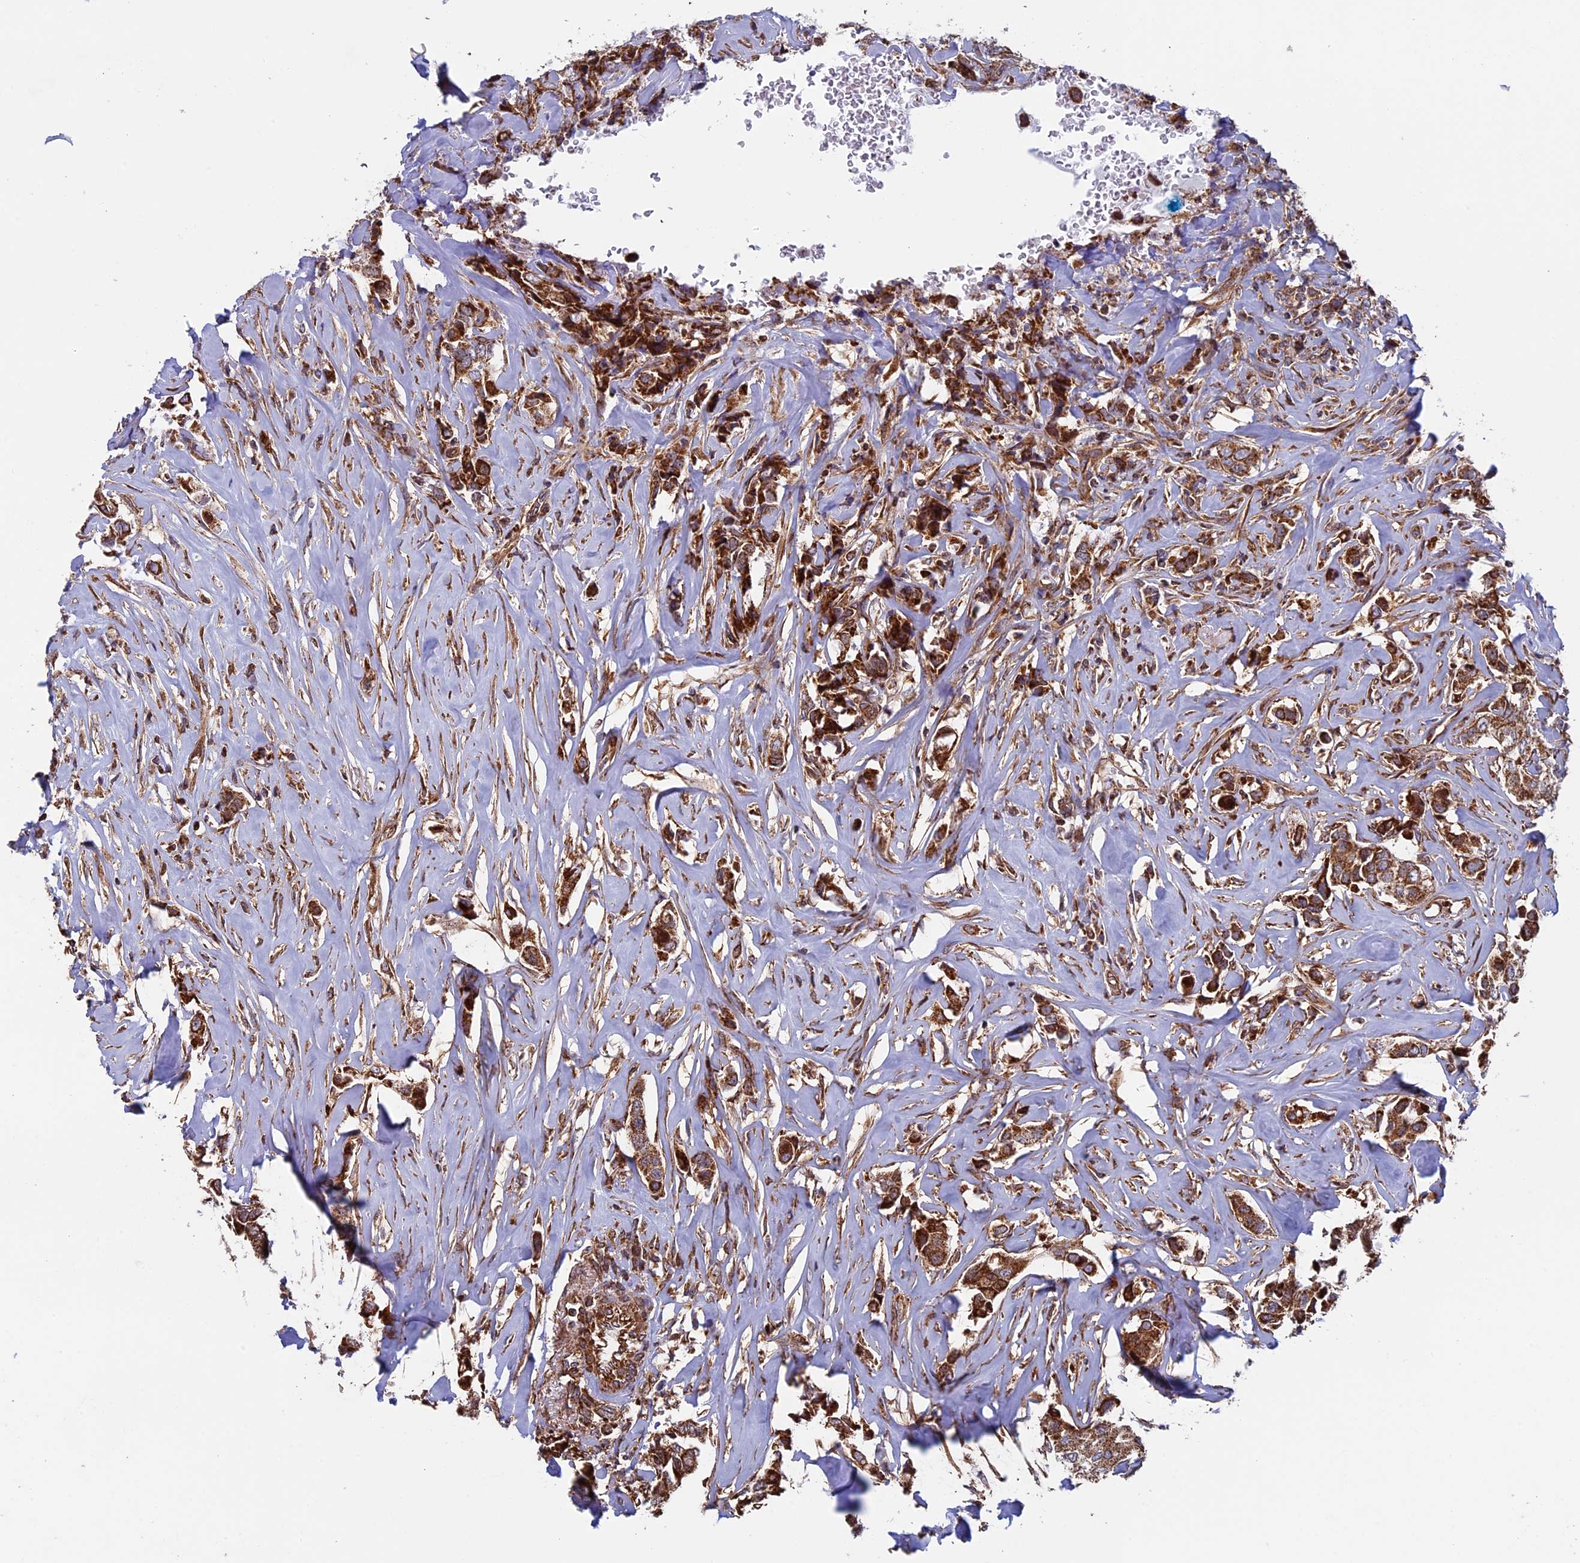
{"staining": {"intensity": "strong", "quantity": "25%-75%", "location": "cytoplasmic/membranous"}, "tissue": "breast cancer", "cell_type": "Tumor cells", "image_type": "cancer", "snomed": [{"axis": "morphology", "description": "Duct carcinoma"}, {"axis": "topography", "description": "Breast"}], "caption": "High-power microscopy captured an immunohistochemistry image of breast cancer (infiltrating ductal carcinoma), revealing strong cytoplasmic/membranous positivity in about 25%-75% of tumor cells.", "gene": "CCDC8", "patient": {"sex": "female", "age": 80}}